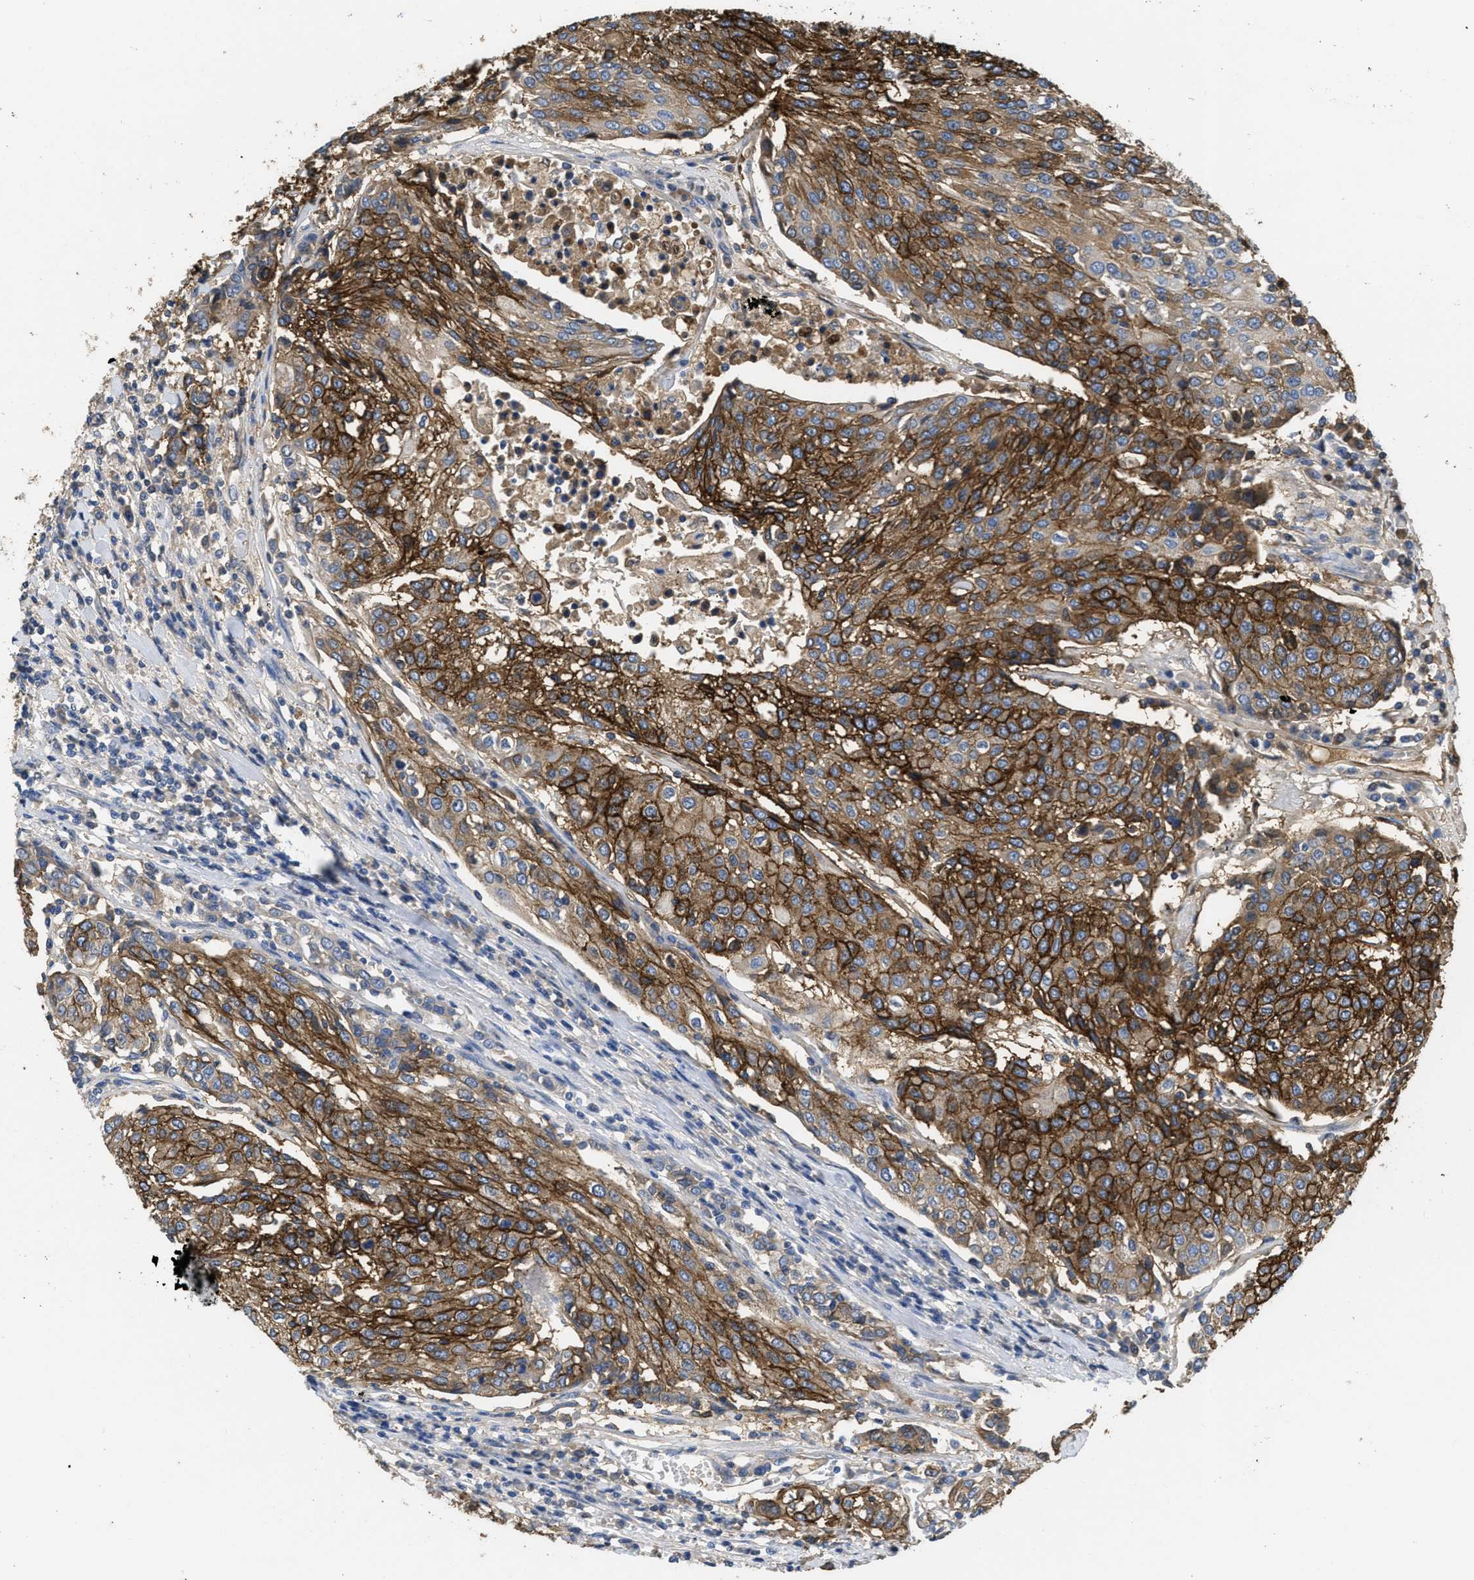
{"staining": {"intensity": "strong", "quantity": ">75%", "location": "cytoplasmic/membranous"}, "tissue": "urothelial cancer", "cell_type": "Tumor cells", "image_type": "cancer", "snomed": [{"axis": "morphology", "description": "Urothelial carcinoma, High grade"}, {"axis": "topography", "description": "Urinary bladder"}], "caption": "Tumor cells exhibit high levels of strong cytoplasmic/membranous positivity in about >75% of cells in high-grade urothelial carcinoma.", "gene": "CA9", "patient": {"sex": "female", "age": 85}}